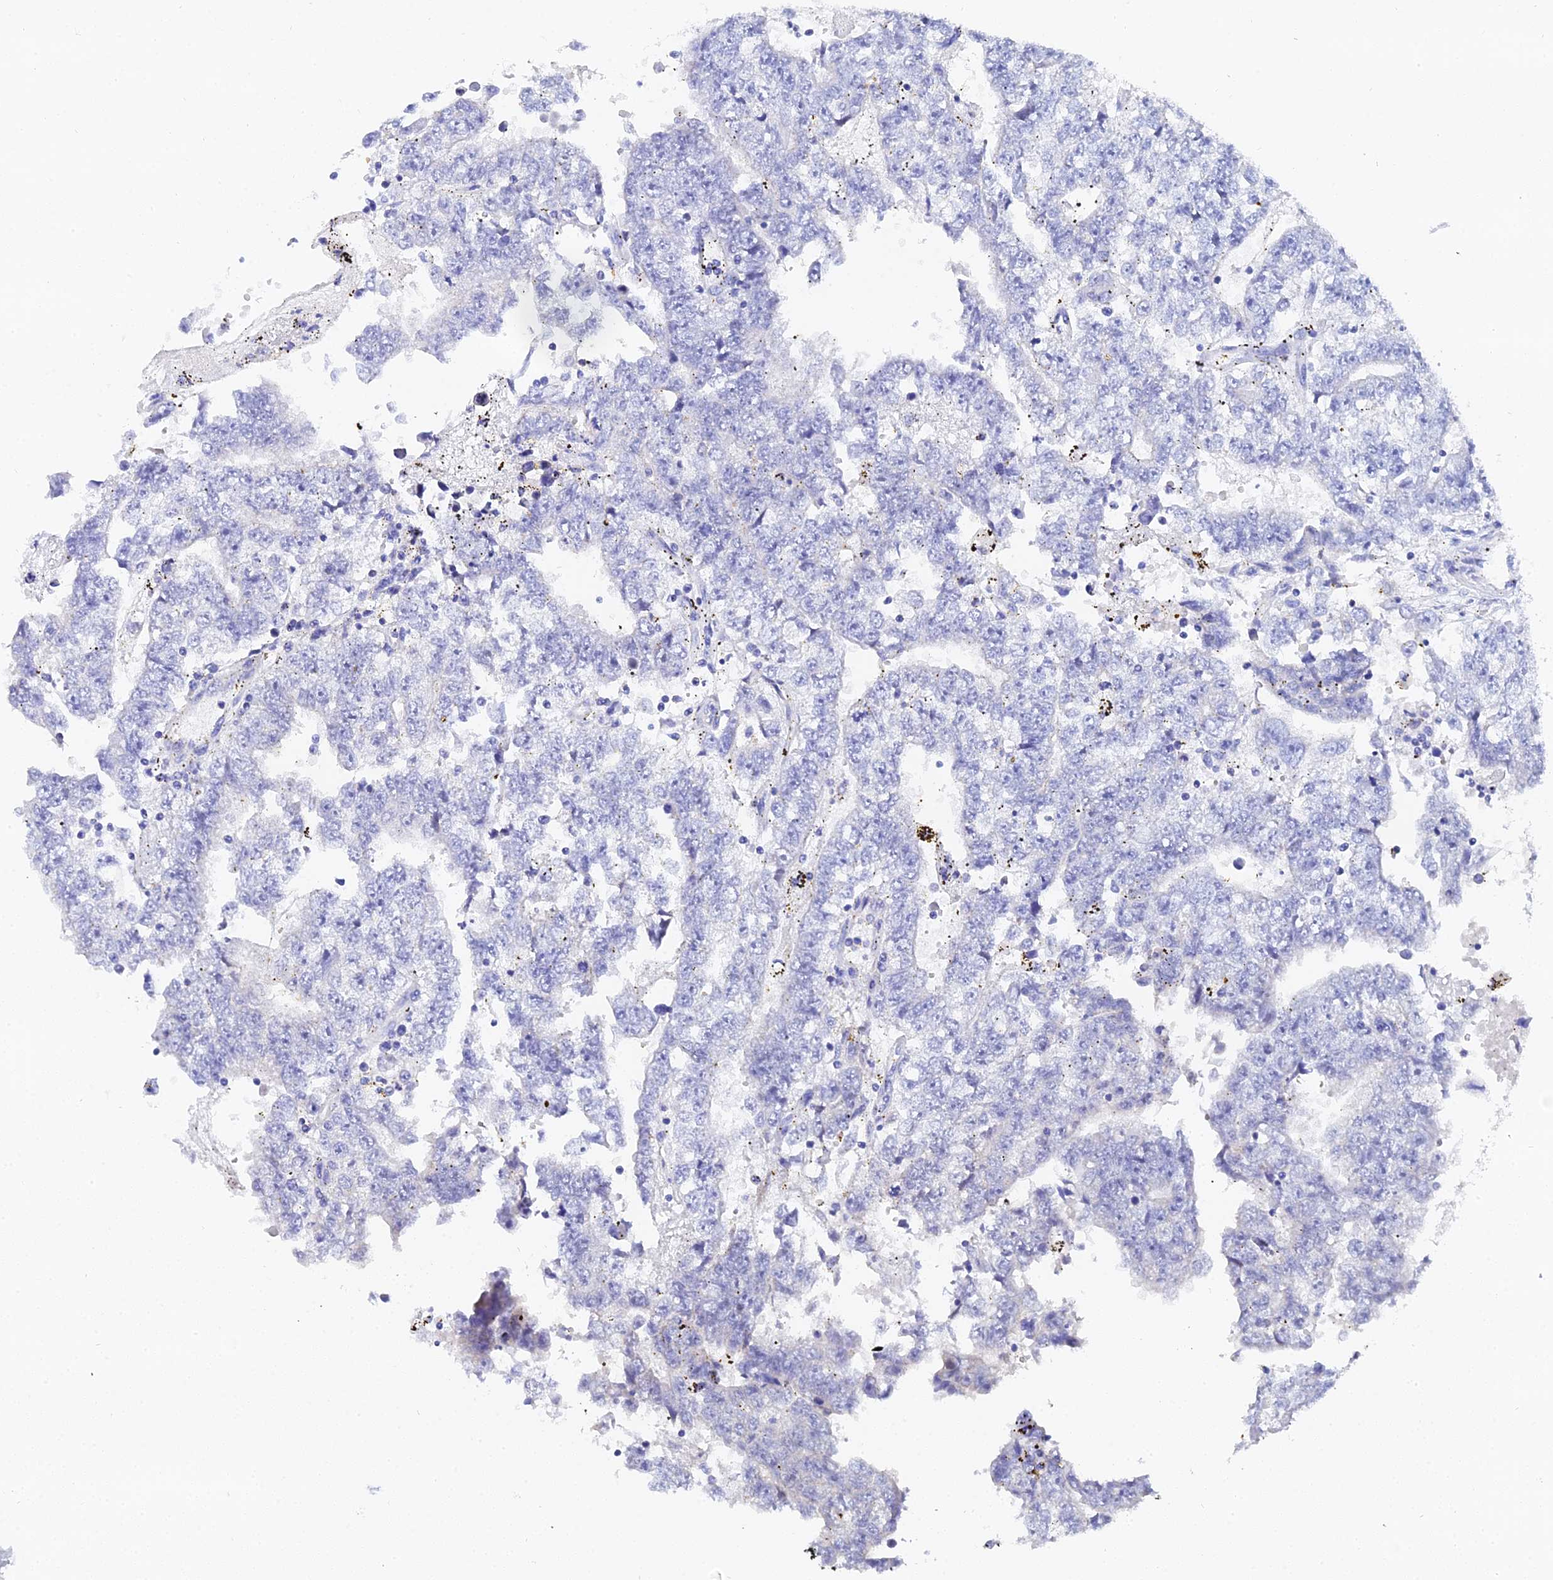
{"staining": {"intensity": "negative", "quantity": "none", "location": "none"}, "tissue": "testis cancer", "cell_type": "Tumor cells", "image_type": "cancer", "snomed": [{"axis": "morphology", "description": "Carcinoma, Embryonal, NOS"}, {"axis": "topography", "description": "Testis"}], "caption": "Micrograph shows no significant protein positivity in tumor cells of testis cancer.", "gene": "OCM", "patient": {"sex": "male", "age": 25}}